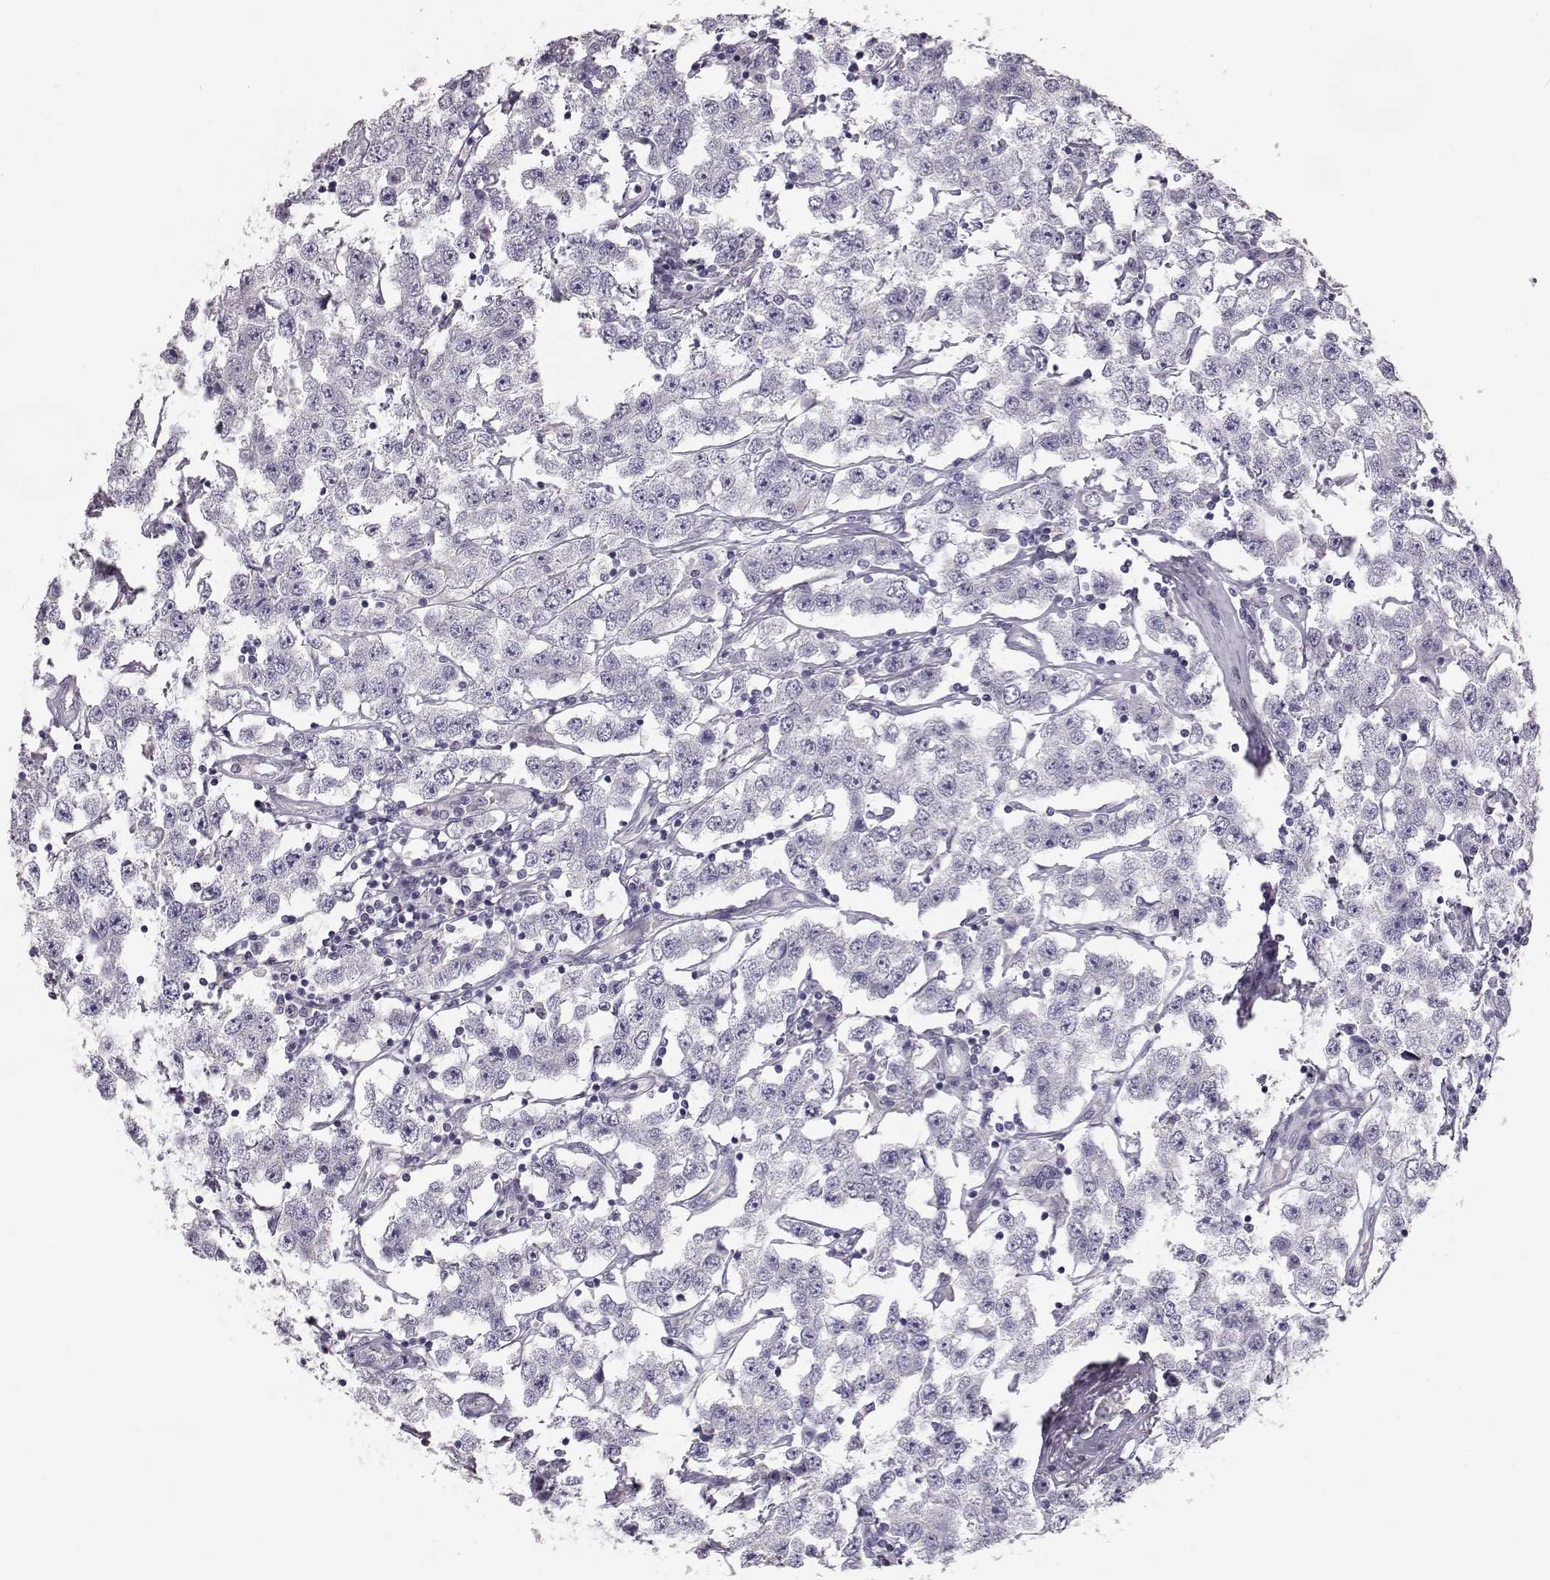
{"staining": {"intensity": "negative", "quantity": "none", "location": "none"}, "tissue": "testis cancer", "cell_type": "Tumor cells", "image_type": "cancer", "snomed": [{"axis": "morphology", "description": "Seminoma, NOS"}, {"axis": "topography", "description": "Testis"}], "caption": "High power microscopy image of an IHC image of testis cancer (seminoma), revealing no significant positivity in tumor cells.", "gene": "KRT33A", "patient": {"sex": "male", "age": 52}}